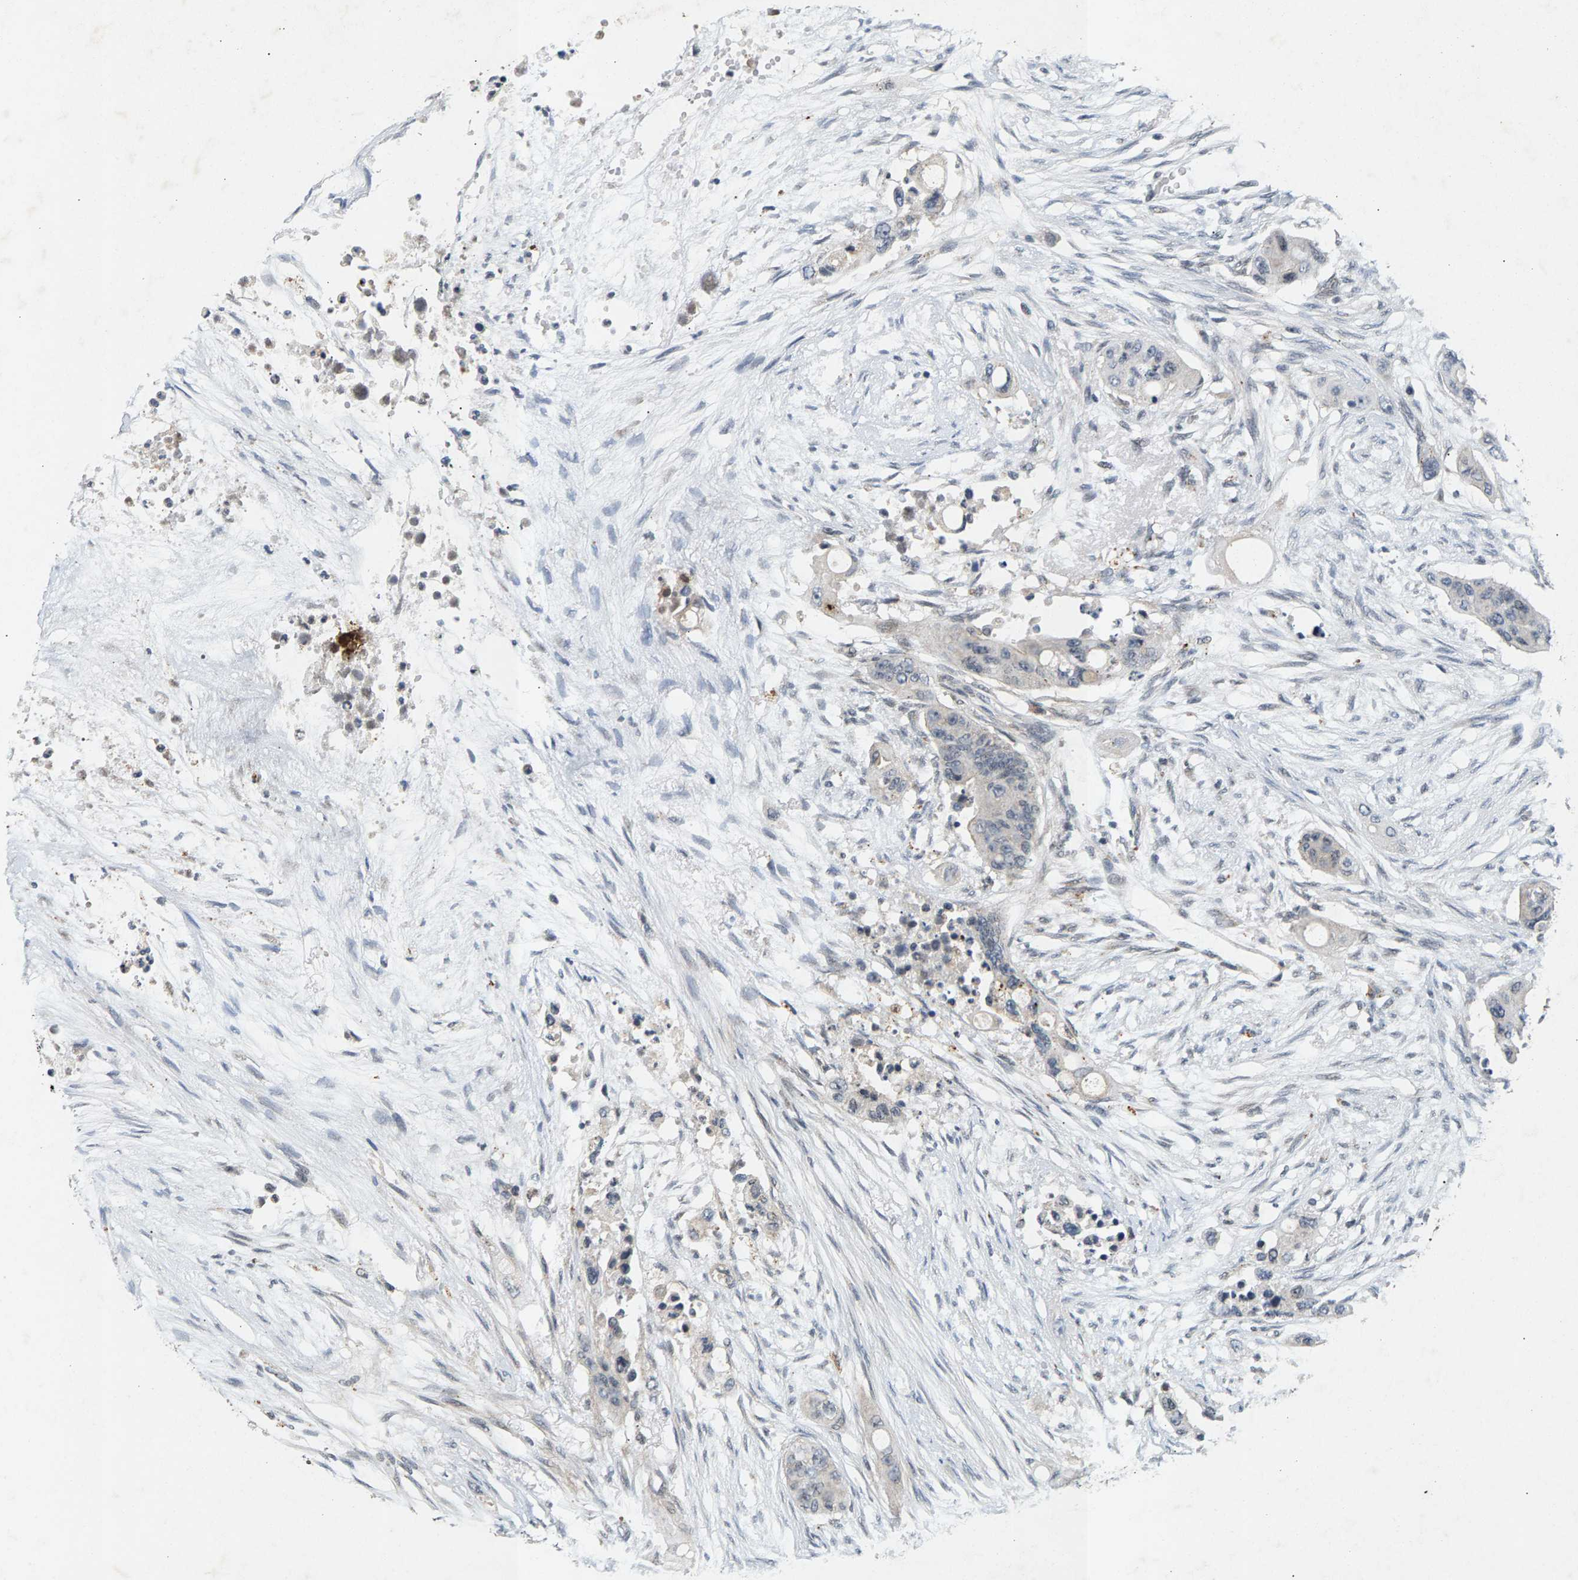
{"staining": {"intensity": "negative", "quantity": "none", "location": "none"}, "tissue": "colorectal cancer", "cell_type": "Tumor cells", "image_type": "cancer", "snomed": [{"axis": "morphology", "description": "Adenocarcinoma, NOS"}, {"axis": "topography", "description": "Colon"}], "caption": "There is no significant staining in tumor cells of colorectal adenocarcinoma.", "gene": "ZPR1", "patient": {"sex": "female", "age": 57}}